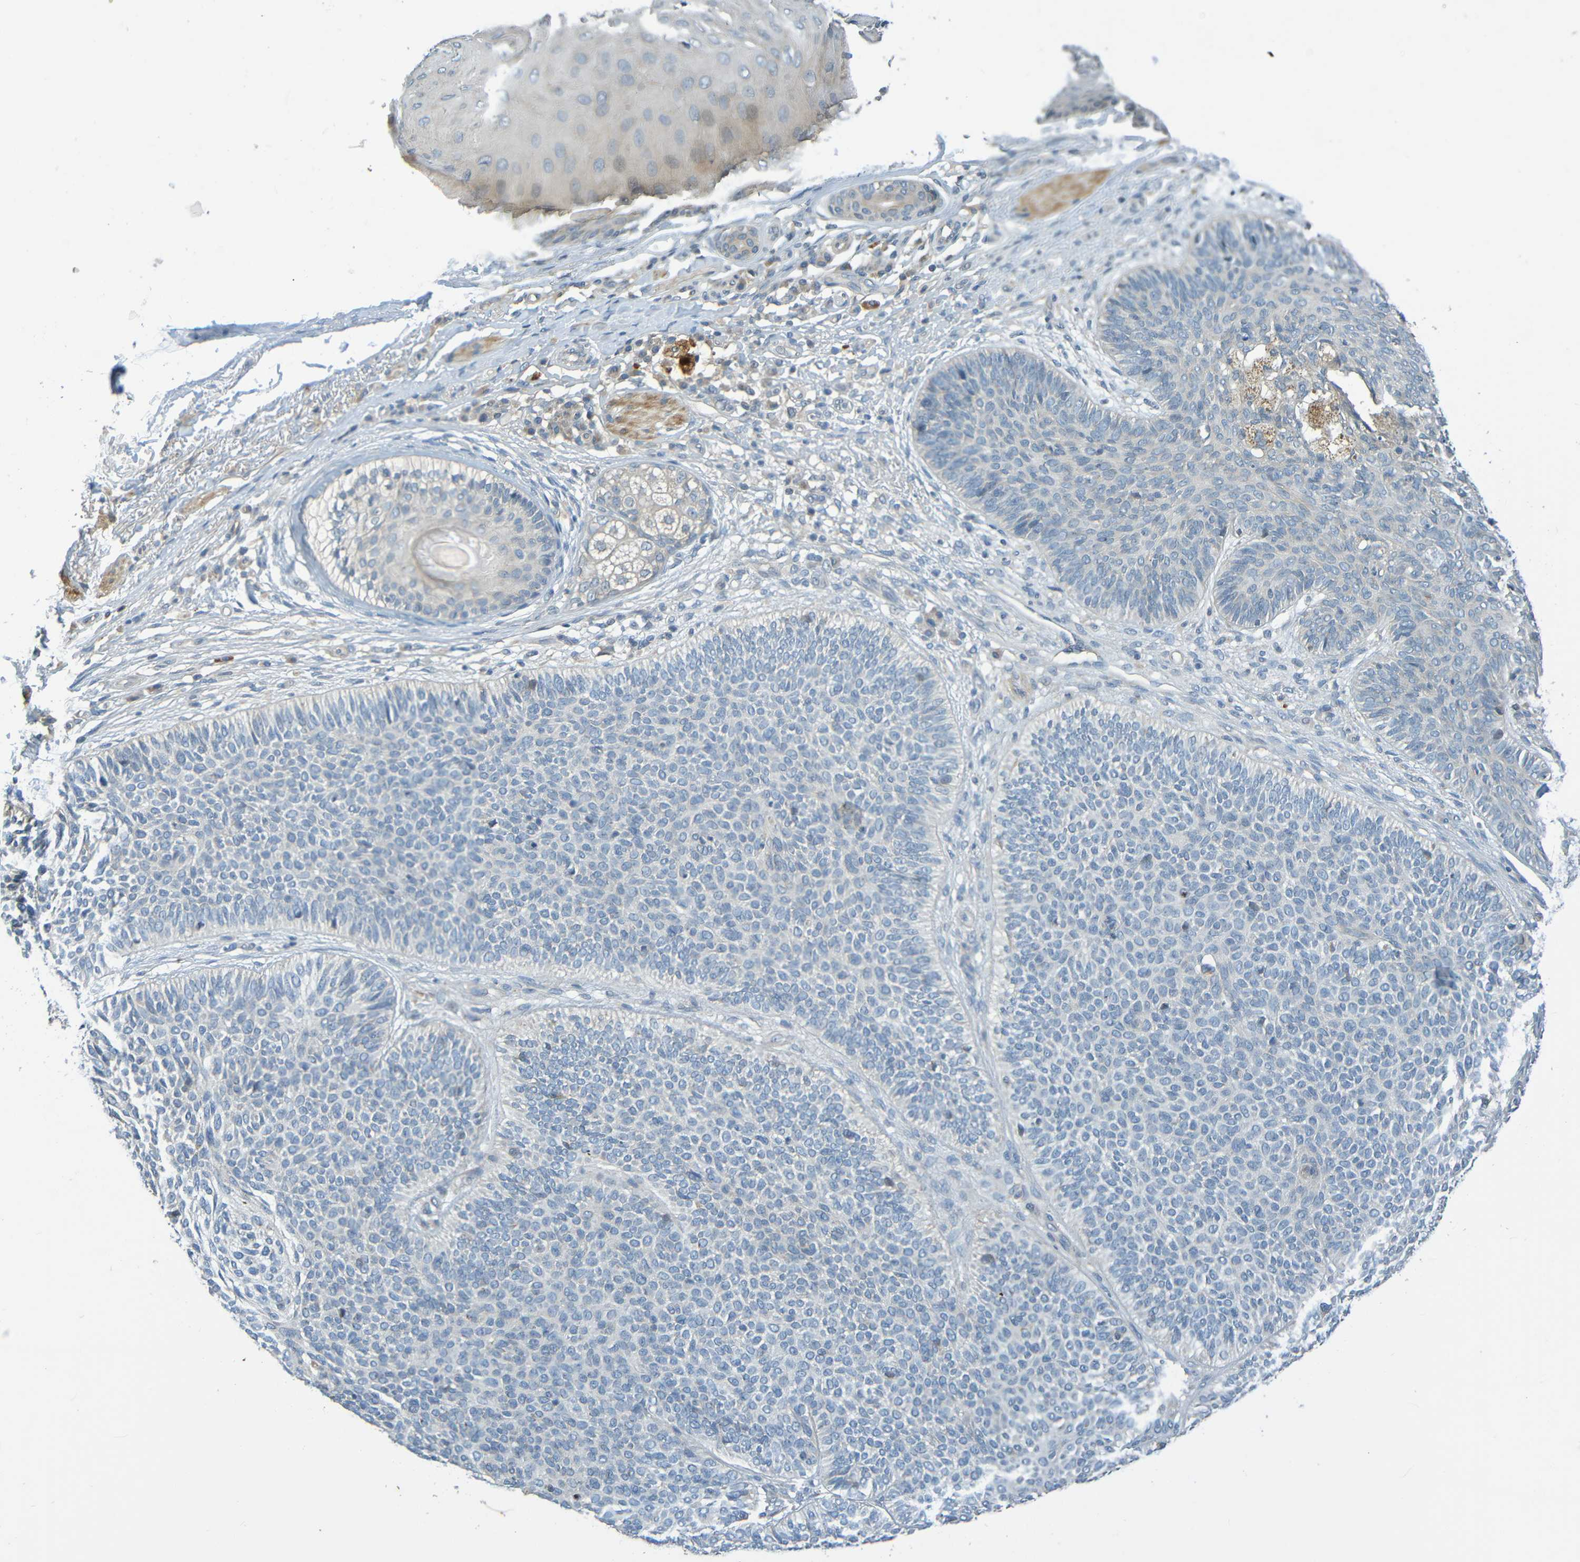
{"staining": {"intensity": "negative", "quantity": "none", "location": "none"}, "tissue": "skin cancer", "cell_type": "Tumor cells", "image_type": "cancer", "snomed": [{"axis": "morphology", "description": "Normal tissue, NOS"}, {"axis": "morphology", "description": "Basal cell carcinoma"}, {"axis": "topography", "description": "Skin"}], "caption": "Tumor cells are negative for brown protein staining in skin cancer (basal cell carcinoma).", "gene": "CYP4F2", "patient": {"sex": "male", "age": 52}}